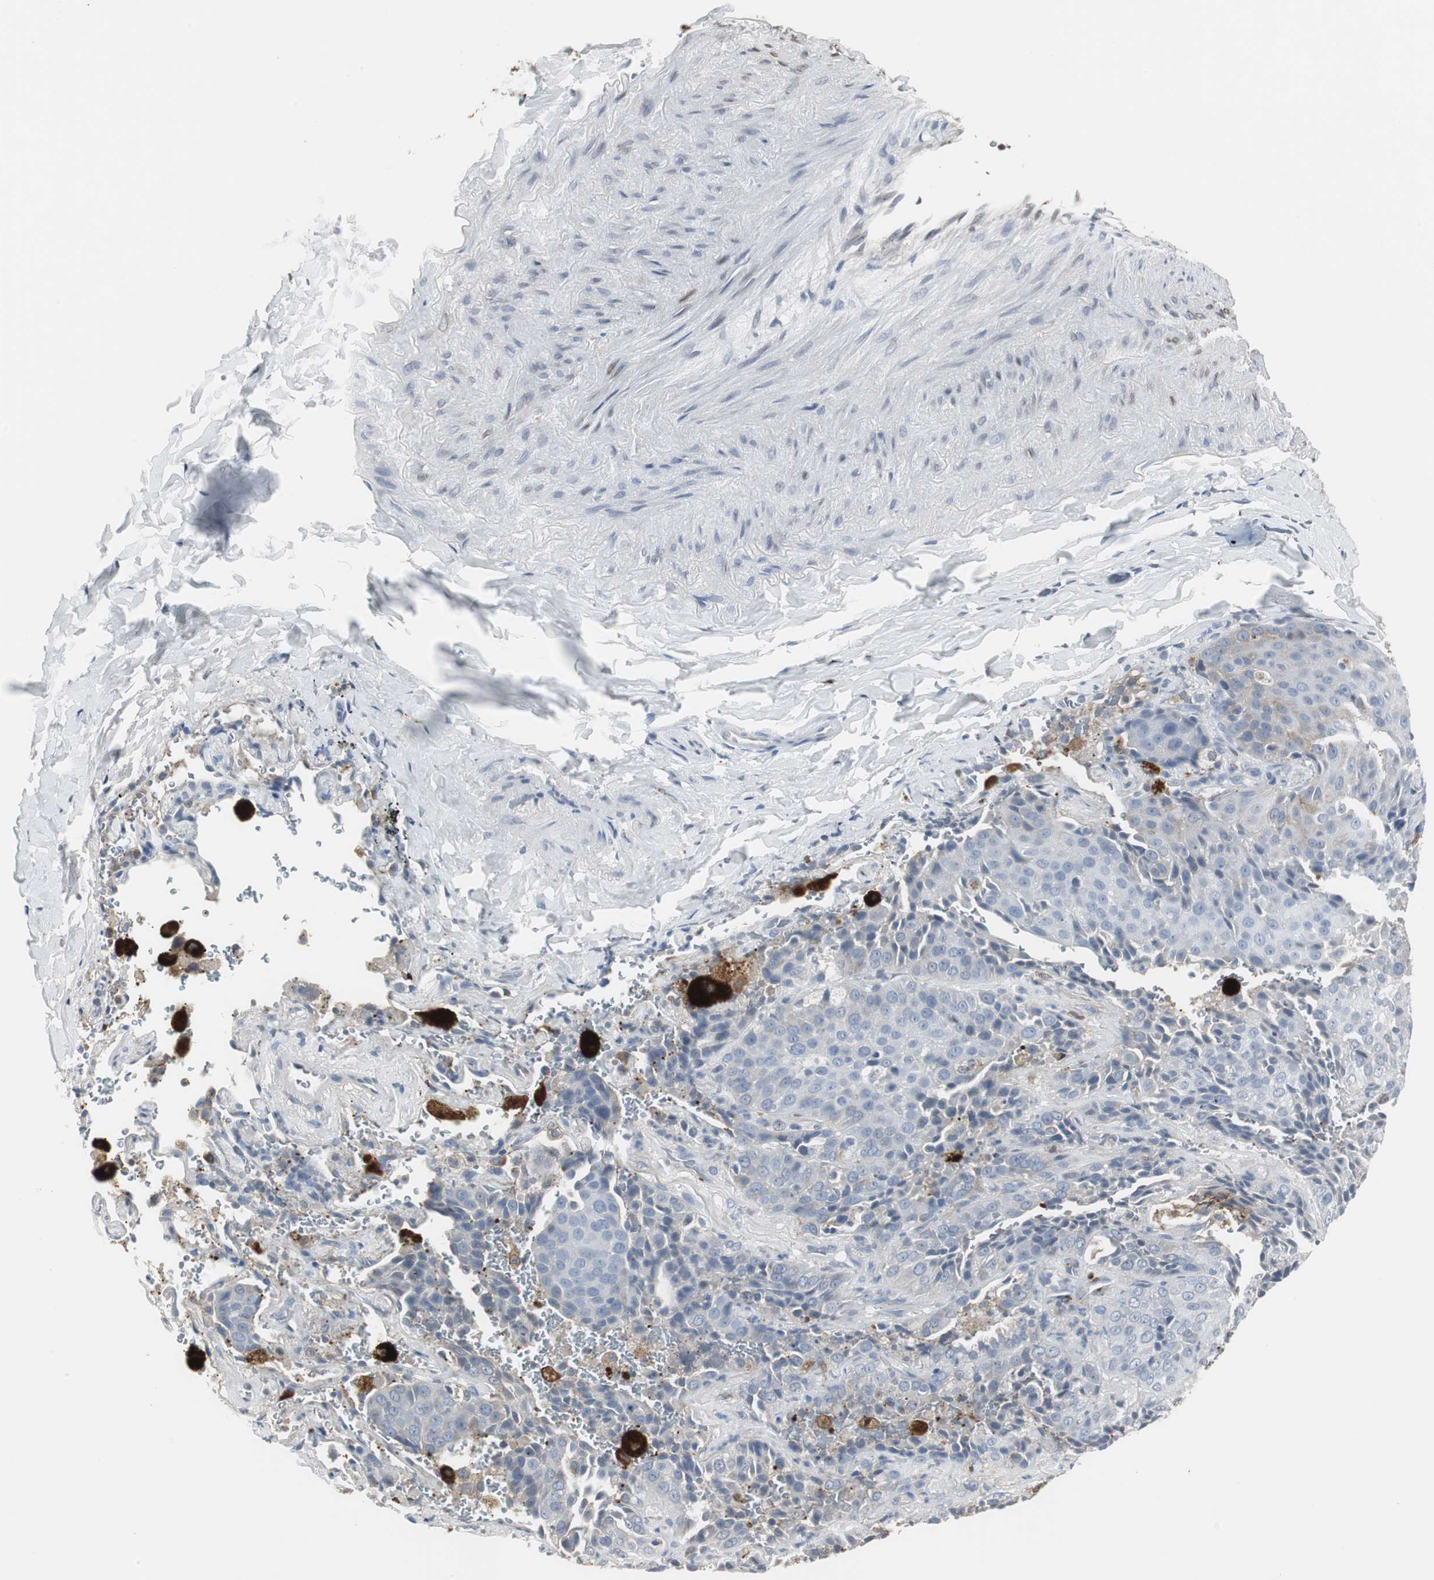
{"staining": {"intensity": "negative", "quantity": "none", "location": "none"}, "tissue": "lung cancer", "cell_type": "Tumor cells", "image_type": "cancer", "snomed": [{"axis": "morphology", "description": "Squamous cell carcinoma, NOS"}, {"axis": "topography", "description": "Lung"}], "caption": "The immunohistochemistry photomicrograph has no significant staining in tumor cells of squamous cell carcinoma (lung) tissue. (Brightfield microscopy of DAB (3,3'-diaminobenzidine) IHC at high magnification).", "gene": "PI15", "patient": {"sex": "male", "age": 54}}